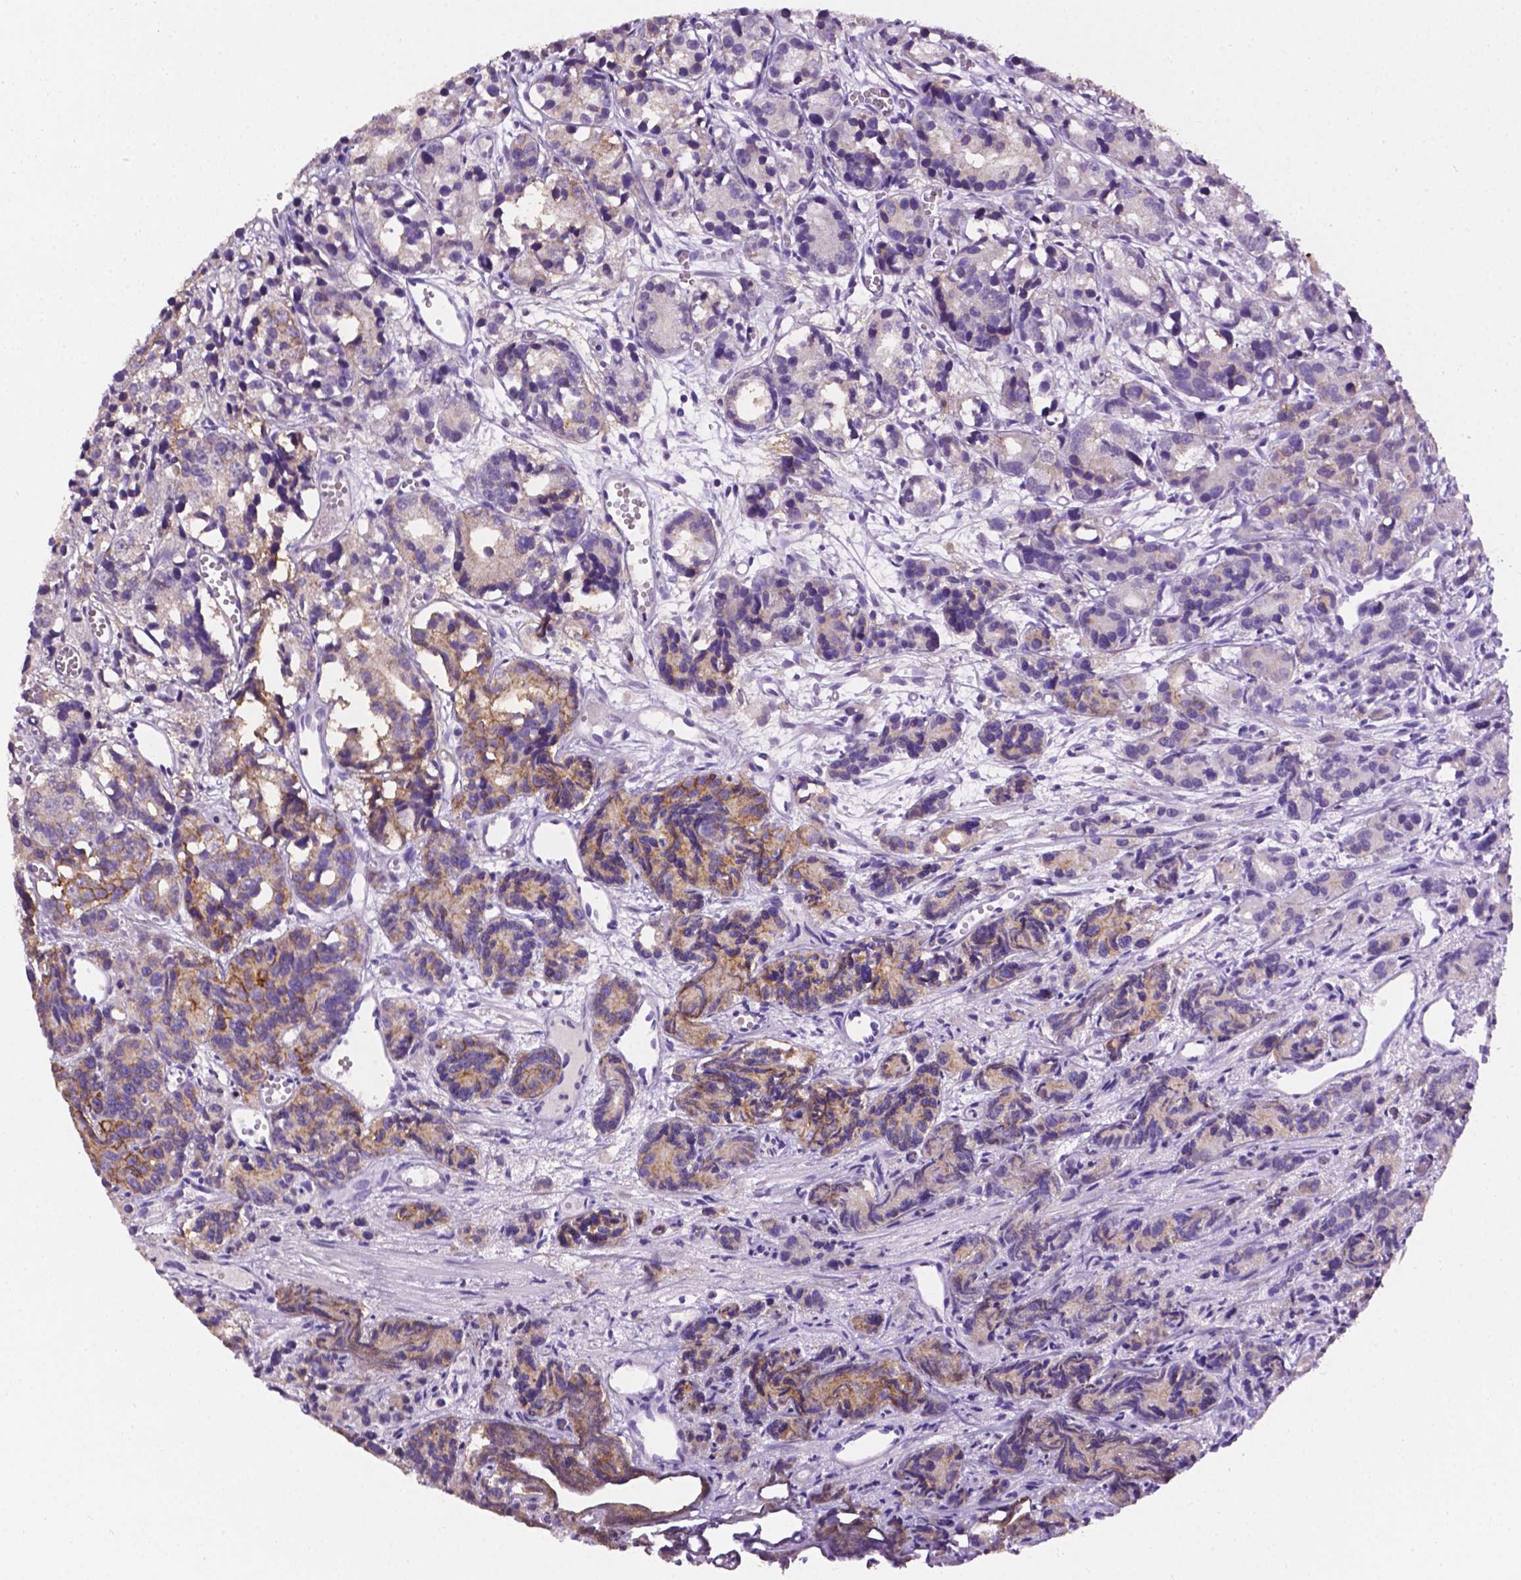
{"staining": {"intensity": "strong", "quantity": "25%-75%", "location": "cytoplasmic/membranous"}, "tissue": "prostate cancer", "cell_type": "Tumor cells", "image_type": "cancer", "snomed": [{"axis": "morphology", "description": "Adenocarcinoma, High grade"}, {"axis": "topography", "description": "Prostate"}], "caption": "Human prostate cancer (high-grade adenocarcinoma) stained for a protein (brown) demonstrates strong cytoplasmic/membranous positive expression in approximately 25%-75% of tumor cells.", "gene": "TACSTD2", "patient": {"sex": "male", "age": 77}}